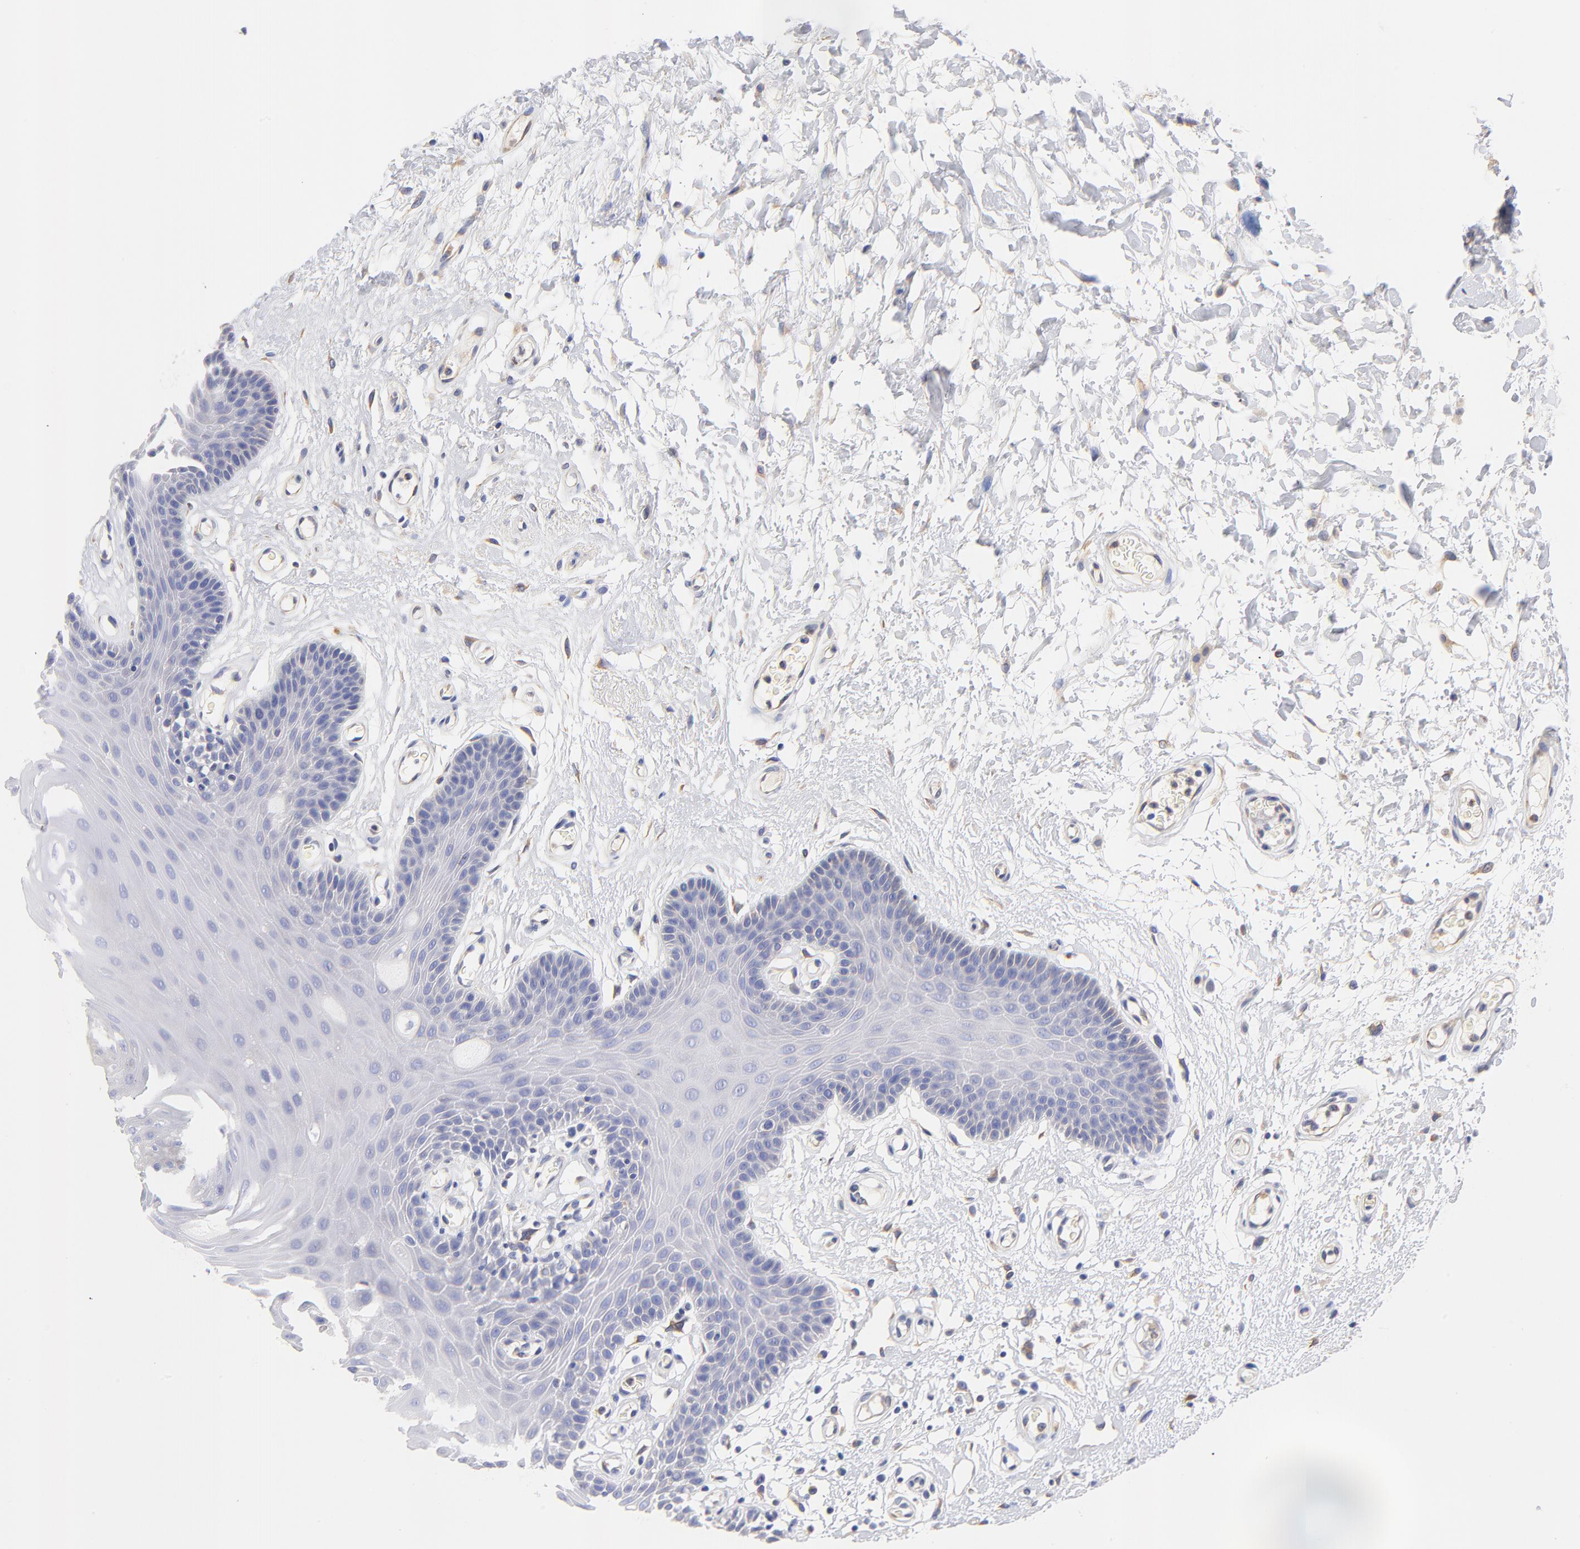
{"staining": {"intensity": "weak", "quantity": "<25%", "location": "cytoplasmic/membranous"}, "tissue": "oral mucosa", "cell_type": "Squamous epithelial cells", "image_type": "normal", "snomed": [{"axis": "morphology", "description": "Normal tissue, NOS"}, {"axis": "morphology", "description": "Squamous cell carcinoma, NOS"}, {"axis": "topography", "description": "Skeletal muscle"}, {"axis": "topography", "description": "Oral tissue"}, {"axis": "topography", "description": "Head-Neck"}], "caption": "Squamous epithelial cells are negative for protein expression in unremarkable human oral mucosa. (Stains: DAB (3,3'-diaminobenzidine) IHC with hematoxylin counter stain, Microscopy: brightfield microscopy at high magnification).", "gene": "HS3ST1", "patient": {"sex": "male", "age": 71}}